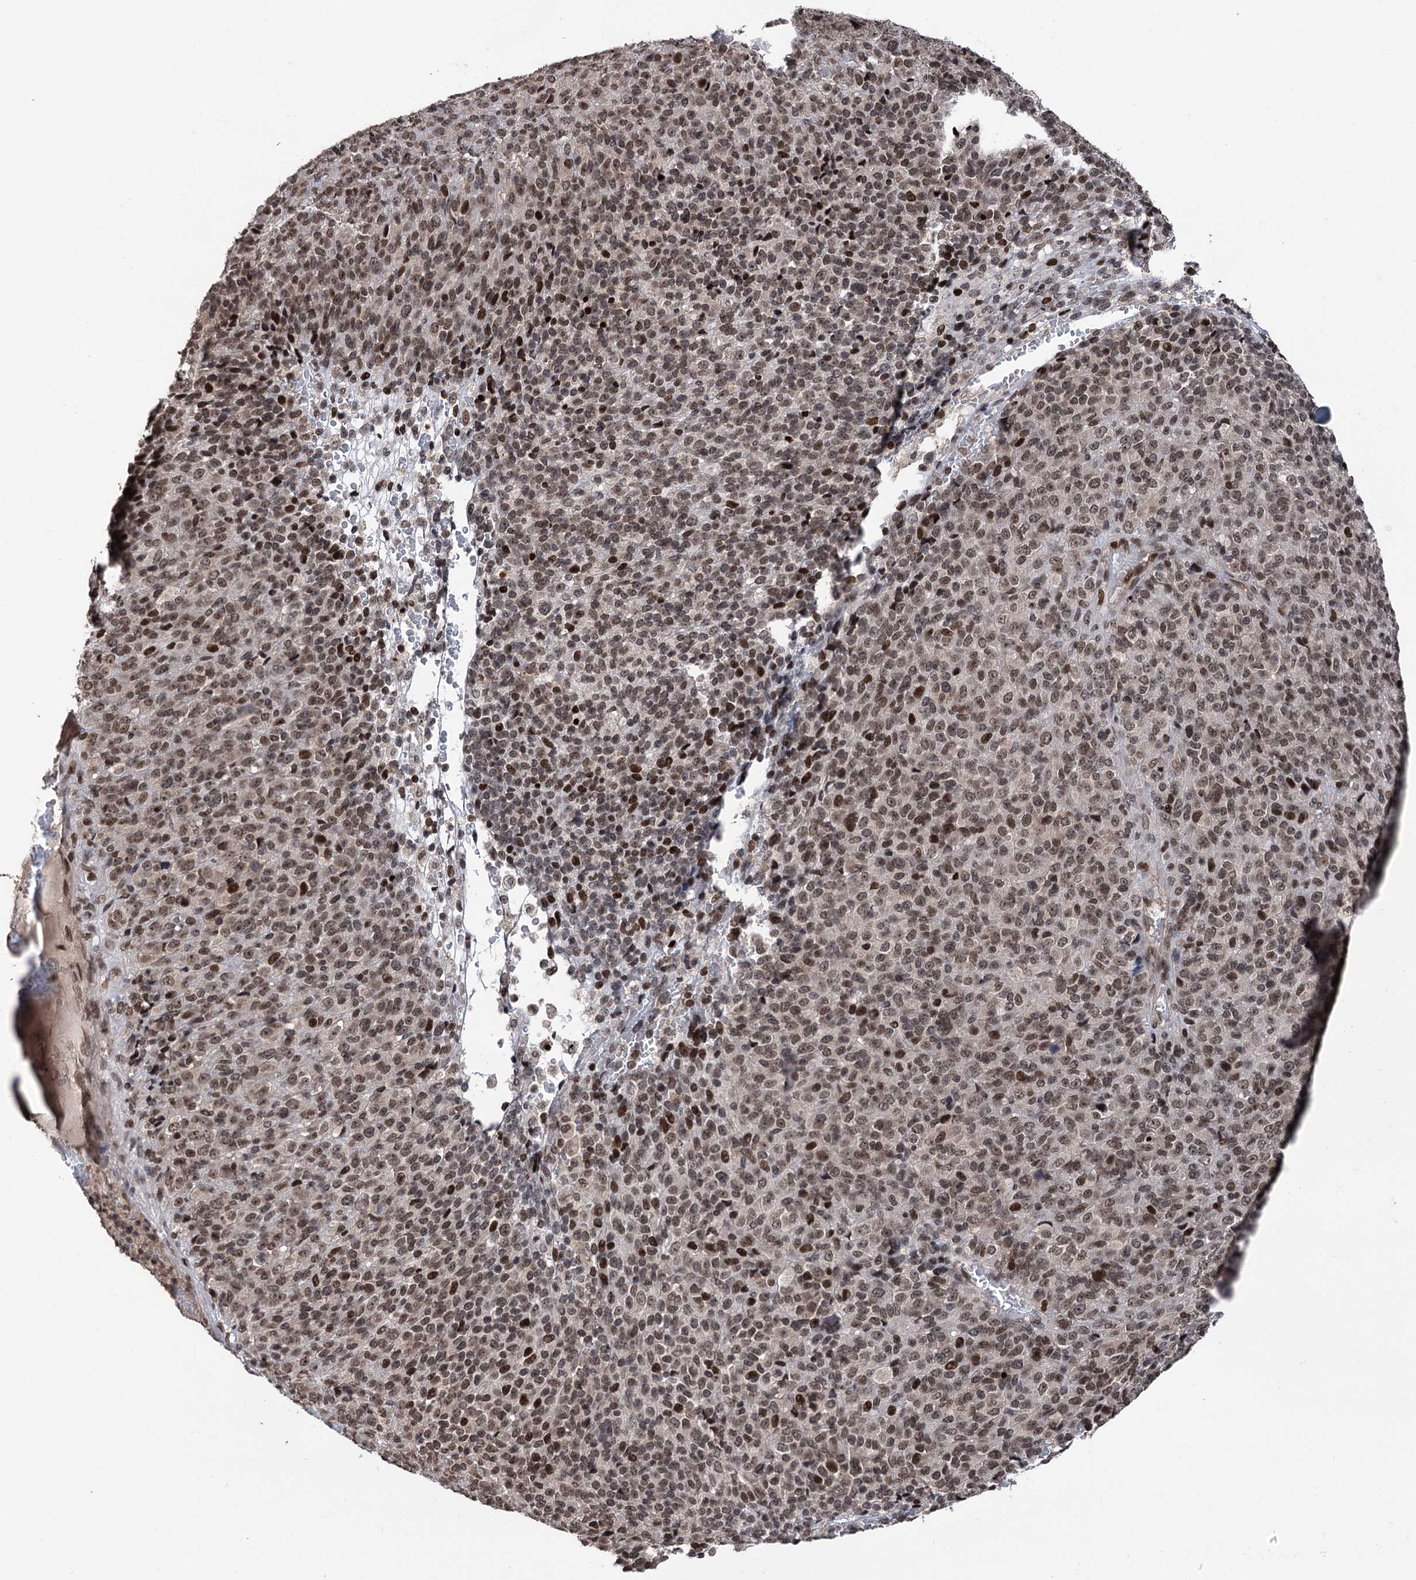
{"staining": {"intensity": "moderate", "quantity": ">75%", "location": "nuclear"}, "tissue": "melanoma", "cell_type": "Tumor cells", "image_type": "cancer", "snomed": [{"axis": "morphology", "description": "Malignant melanoma, Metastatic site"}, {"axis": "topography", "description": "Brain"}], "caption": "An image of human malignant melanoma (metastatic site) stained for a protein demonstrates moderate nuclear brown staining in tumor cells. The staining was performed using DAB (3,3'-diaminobenzidine), with brown indicating positive protein expression. Nuclei are stained blue with hematoxylin.", "gene": "CCDC77", "patient": {"sex": "female", "age": 56}}